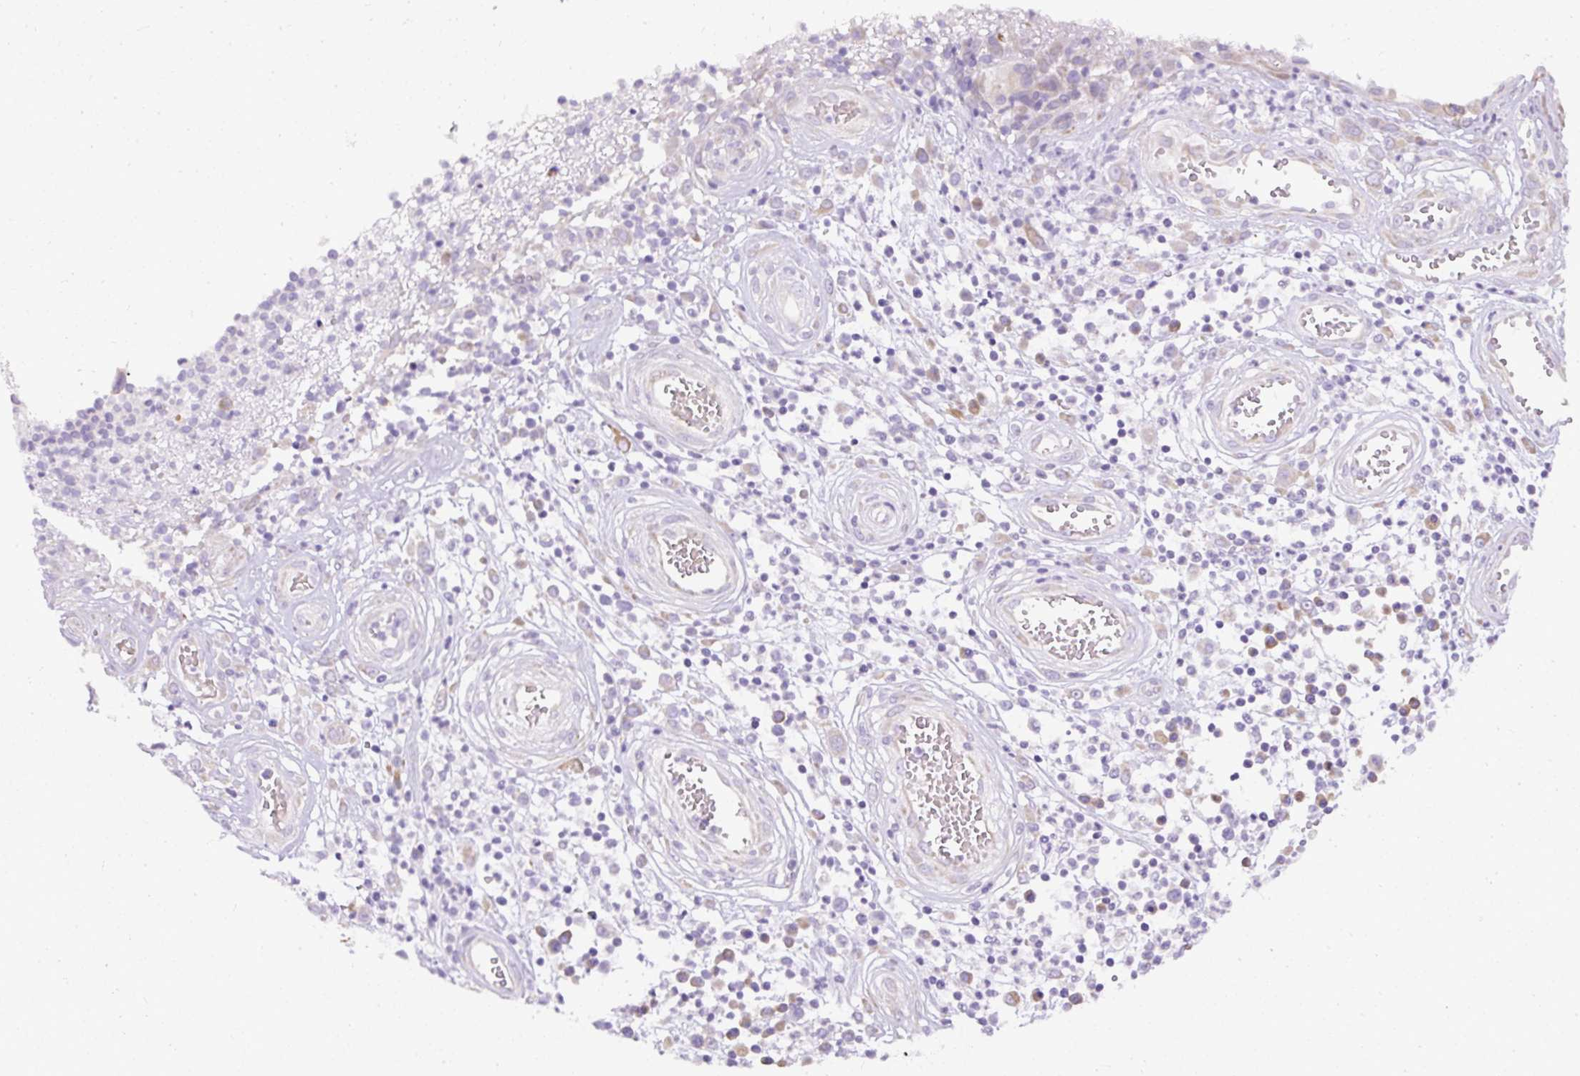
{"staining": {"intensity": "negative", "quantity": "none", "location": "none"}, "tissue": "stomach cancer", "cell_type": "Tumor cells", "image_type": "cancer", "snomed": [{"axis": "morphology", "description": "Adenocarcinoma, NOS"}, {"axis": "topography", "description": "Stomach"}], "caption": "DAB (3,3'-diaminobenzidine) immunohistochemical staining of human adenocarcinoma (stomach) demonstrates no significant staining in tumor cells.", "gene": "FAM149A", "patient": {"sex": "male", "age": 59}}